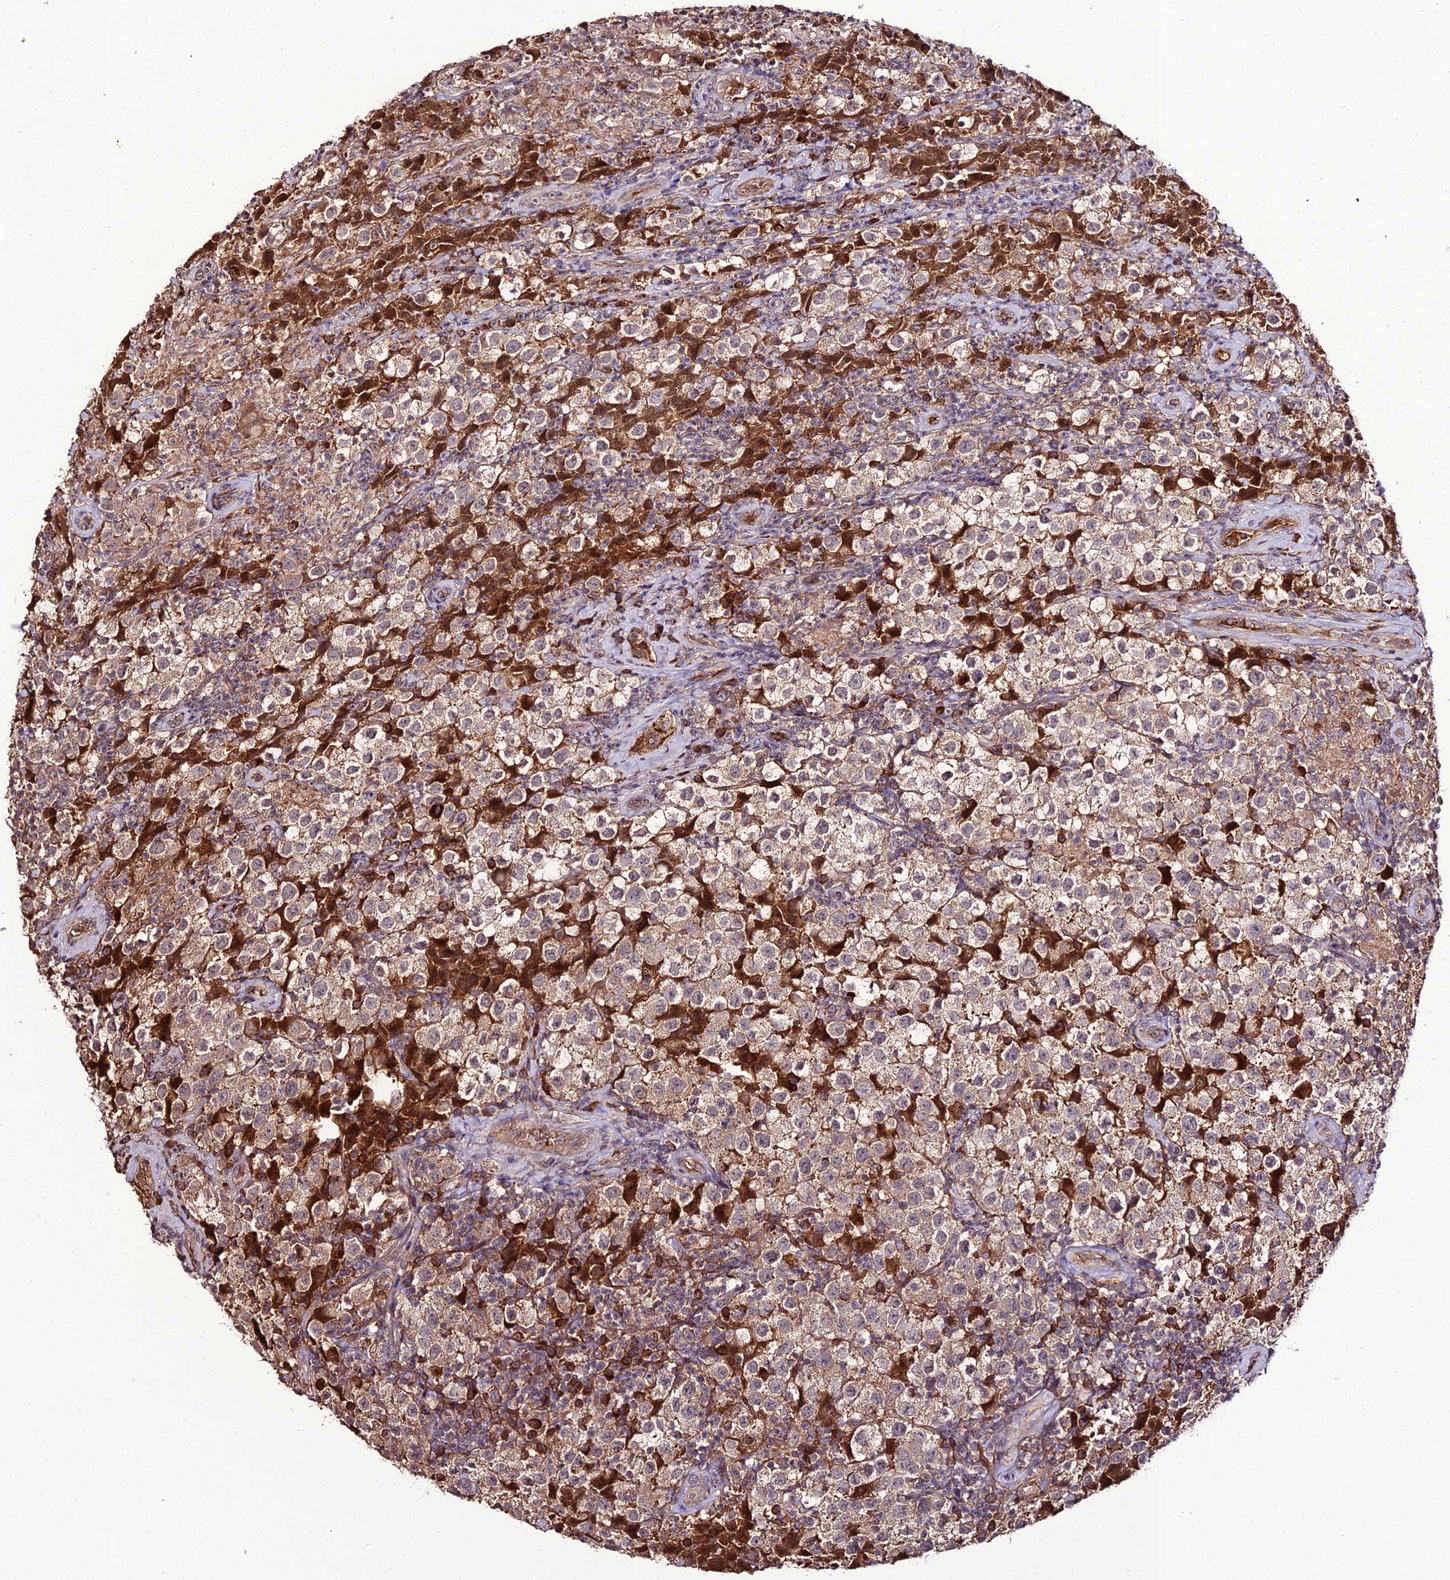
{"staining": {"intensity": "weak", "quantity": ">75%", "location": "cytoplasmic/membranous"}, "tissue": "testis cancer", "cell_type": "Tumor cells", "image_type": "cancer", "snomed": [{"axis": "morphology", "description": "Seminoma, NOS"}, {"axis": "morphology", "description": "Carcinoma, Embryonal, NOS"}, {"axis": "topography", "description": "Testis"}], "caption": "A high-resolution histopathology image shows IHC staining of testis cancer (embryonal carcinoma), which exhibits weak cytoplasmic/membranous staining in about >75% of tumor cells. (DAB (3,3'-diaminobenzidine) IHC, brown staining for protein, blue staining for nuclei).", "gene": "KCTD16", "patient": {"sex": "male", "age": 41}}